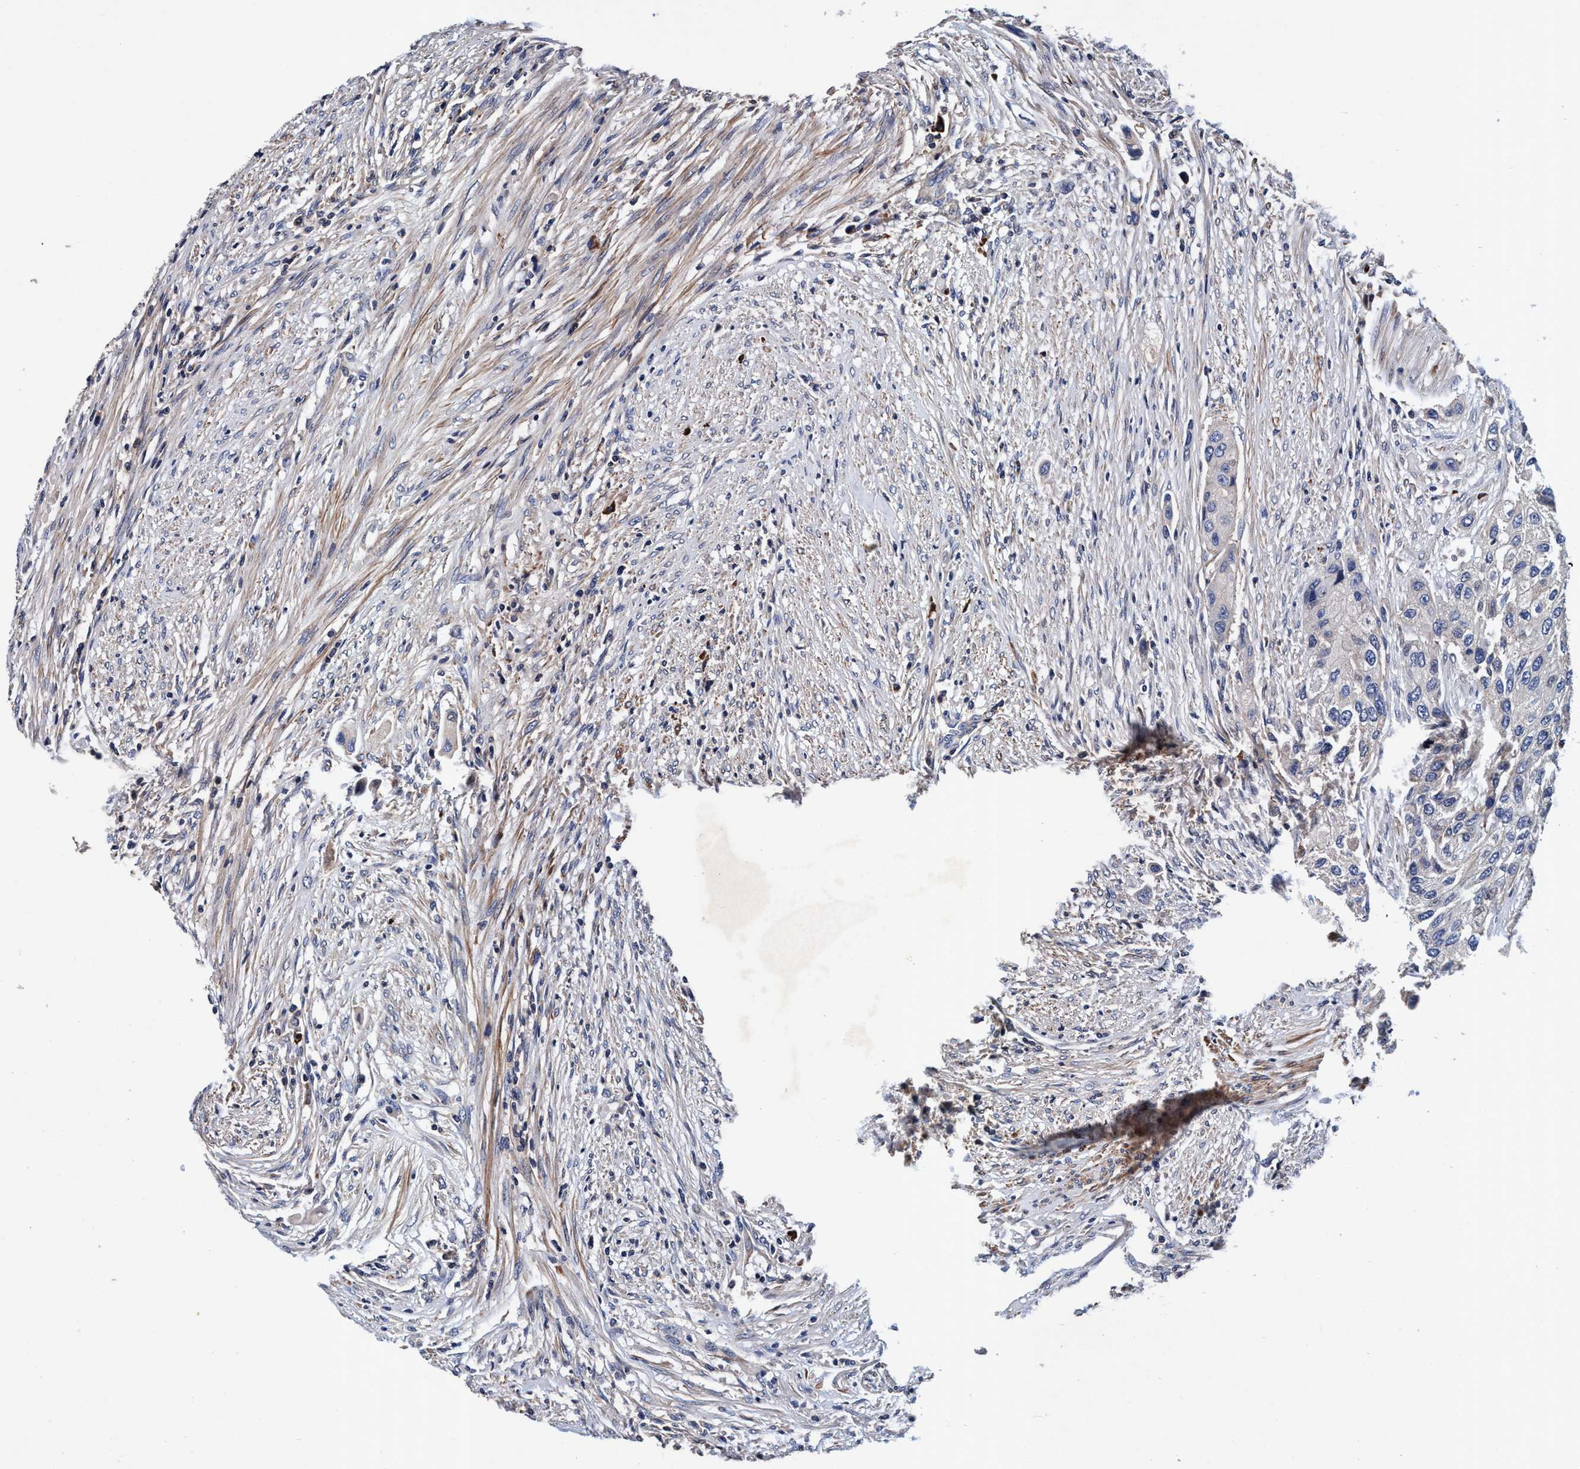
{"staining": {"intensity": "negative", "quantity": "none", "location": "none"}, "tissue": "urothelial cancer", "cell_type": "Tumor cells", "image_type": "cancer", "snomed": [{"axis": "morphology", "description": "Urothelial carcinoma, High grade"}, {"axis": "topography", "description": "Urinary bladder"}], "caption": "This is a image of immunohistochemistry staining of high-grade urothelial carcinoma, which shows no expression in tumor cells.", "gene": "RNF208", "patient": {"sex": "female", "age": 56}}